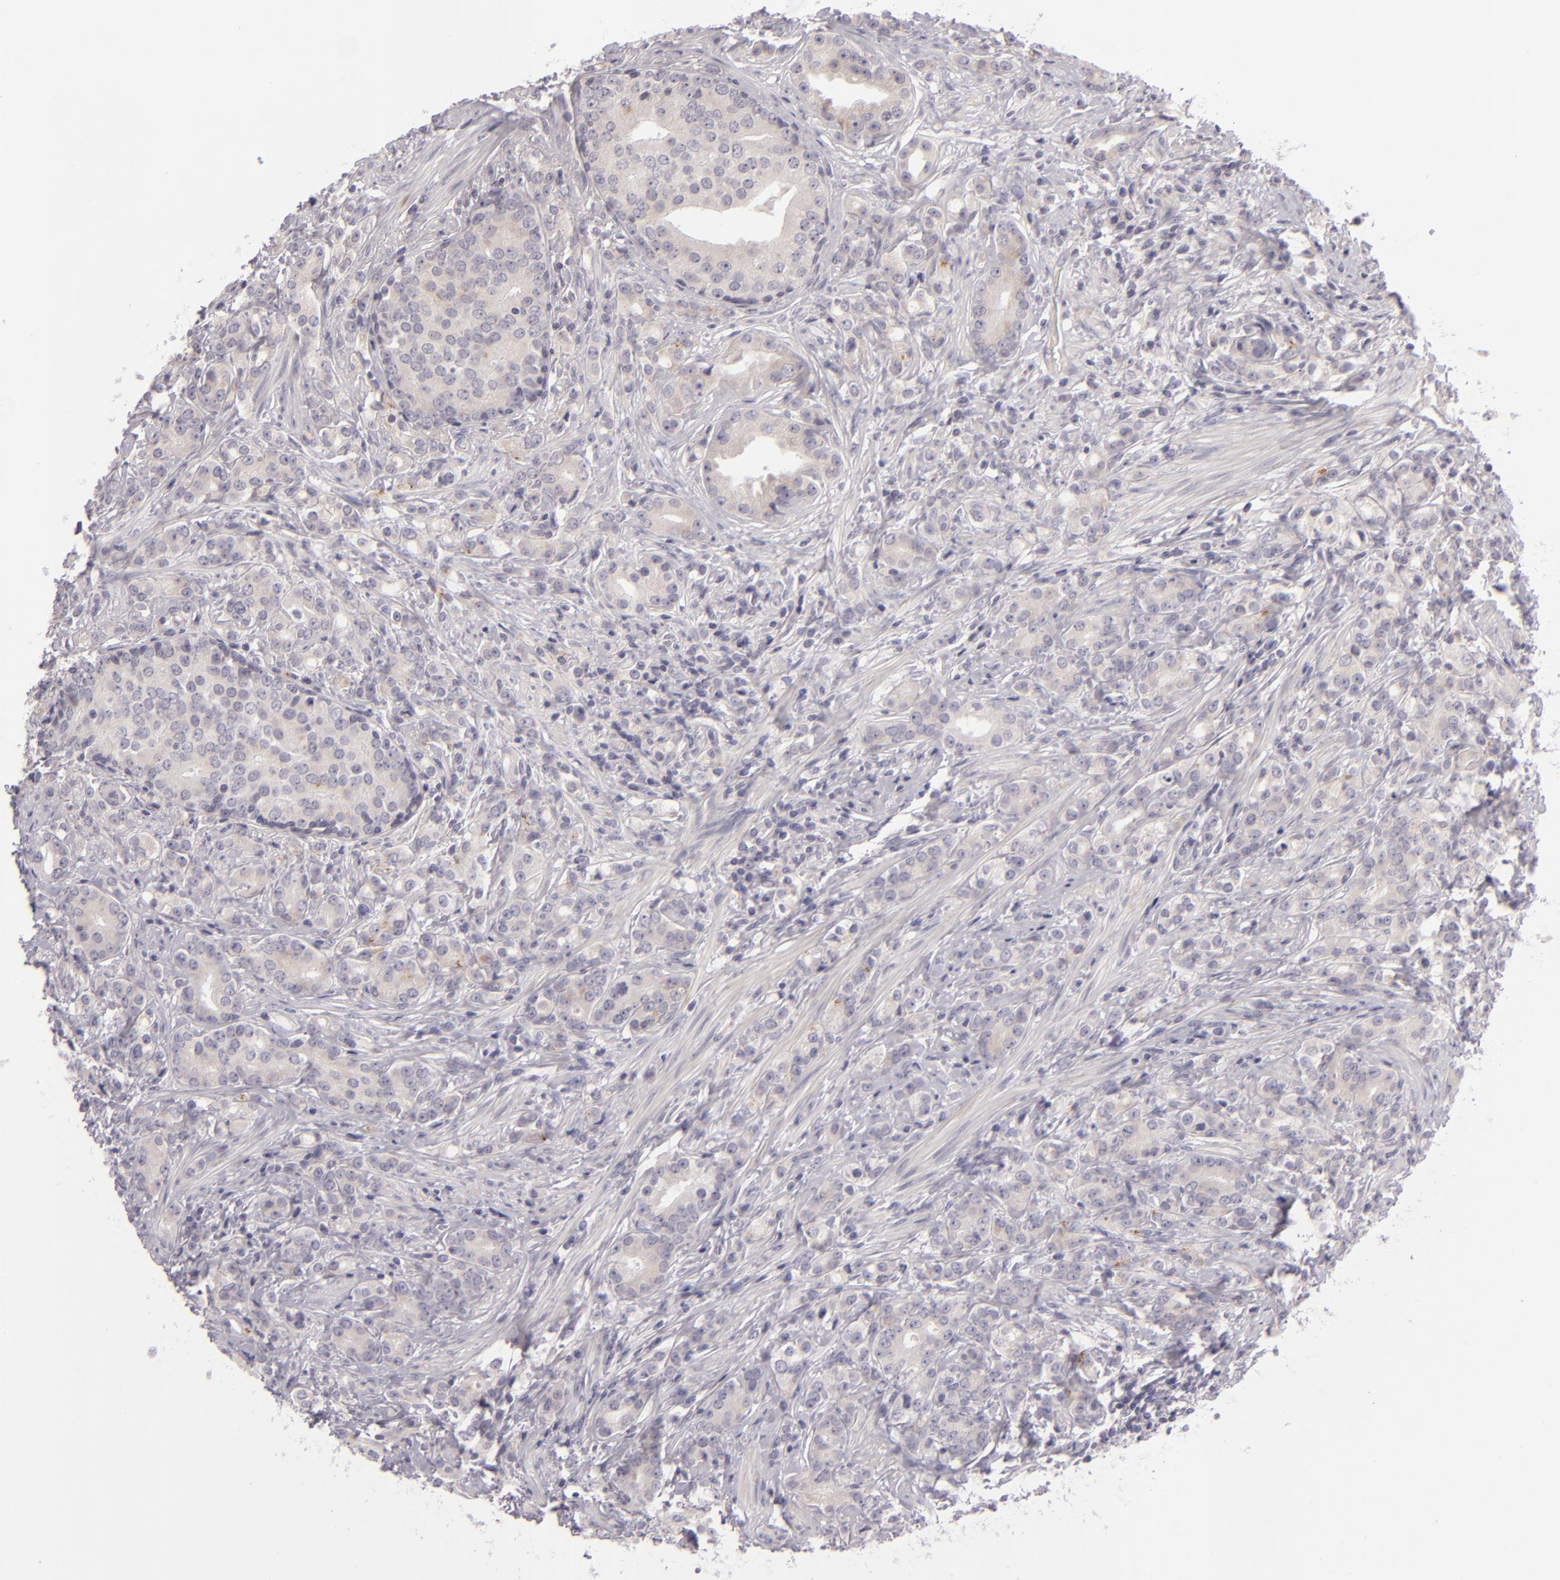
{"staining": {"intensity": "weak", "quantity": "<25%", "location": "cytoplasmic/membranous"}, "tissue": "prostate cancer", "cell_type": "Tumor cells", "image_type": "cancer", "snomed": [{"axis": "morphology", "description": "Adenocarcinoma, Medium grade"}, {"axis": "topography", "description": "Prostate"}], "caption": "Medium-grade adenocarcinoma (prostate) stained for a protein using IHC displays no expression tumor cells.", "gene": "EGFL6", "patient": {"sex": "male", "age": 59}}